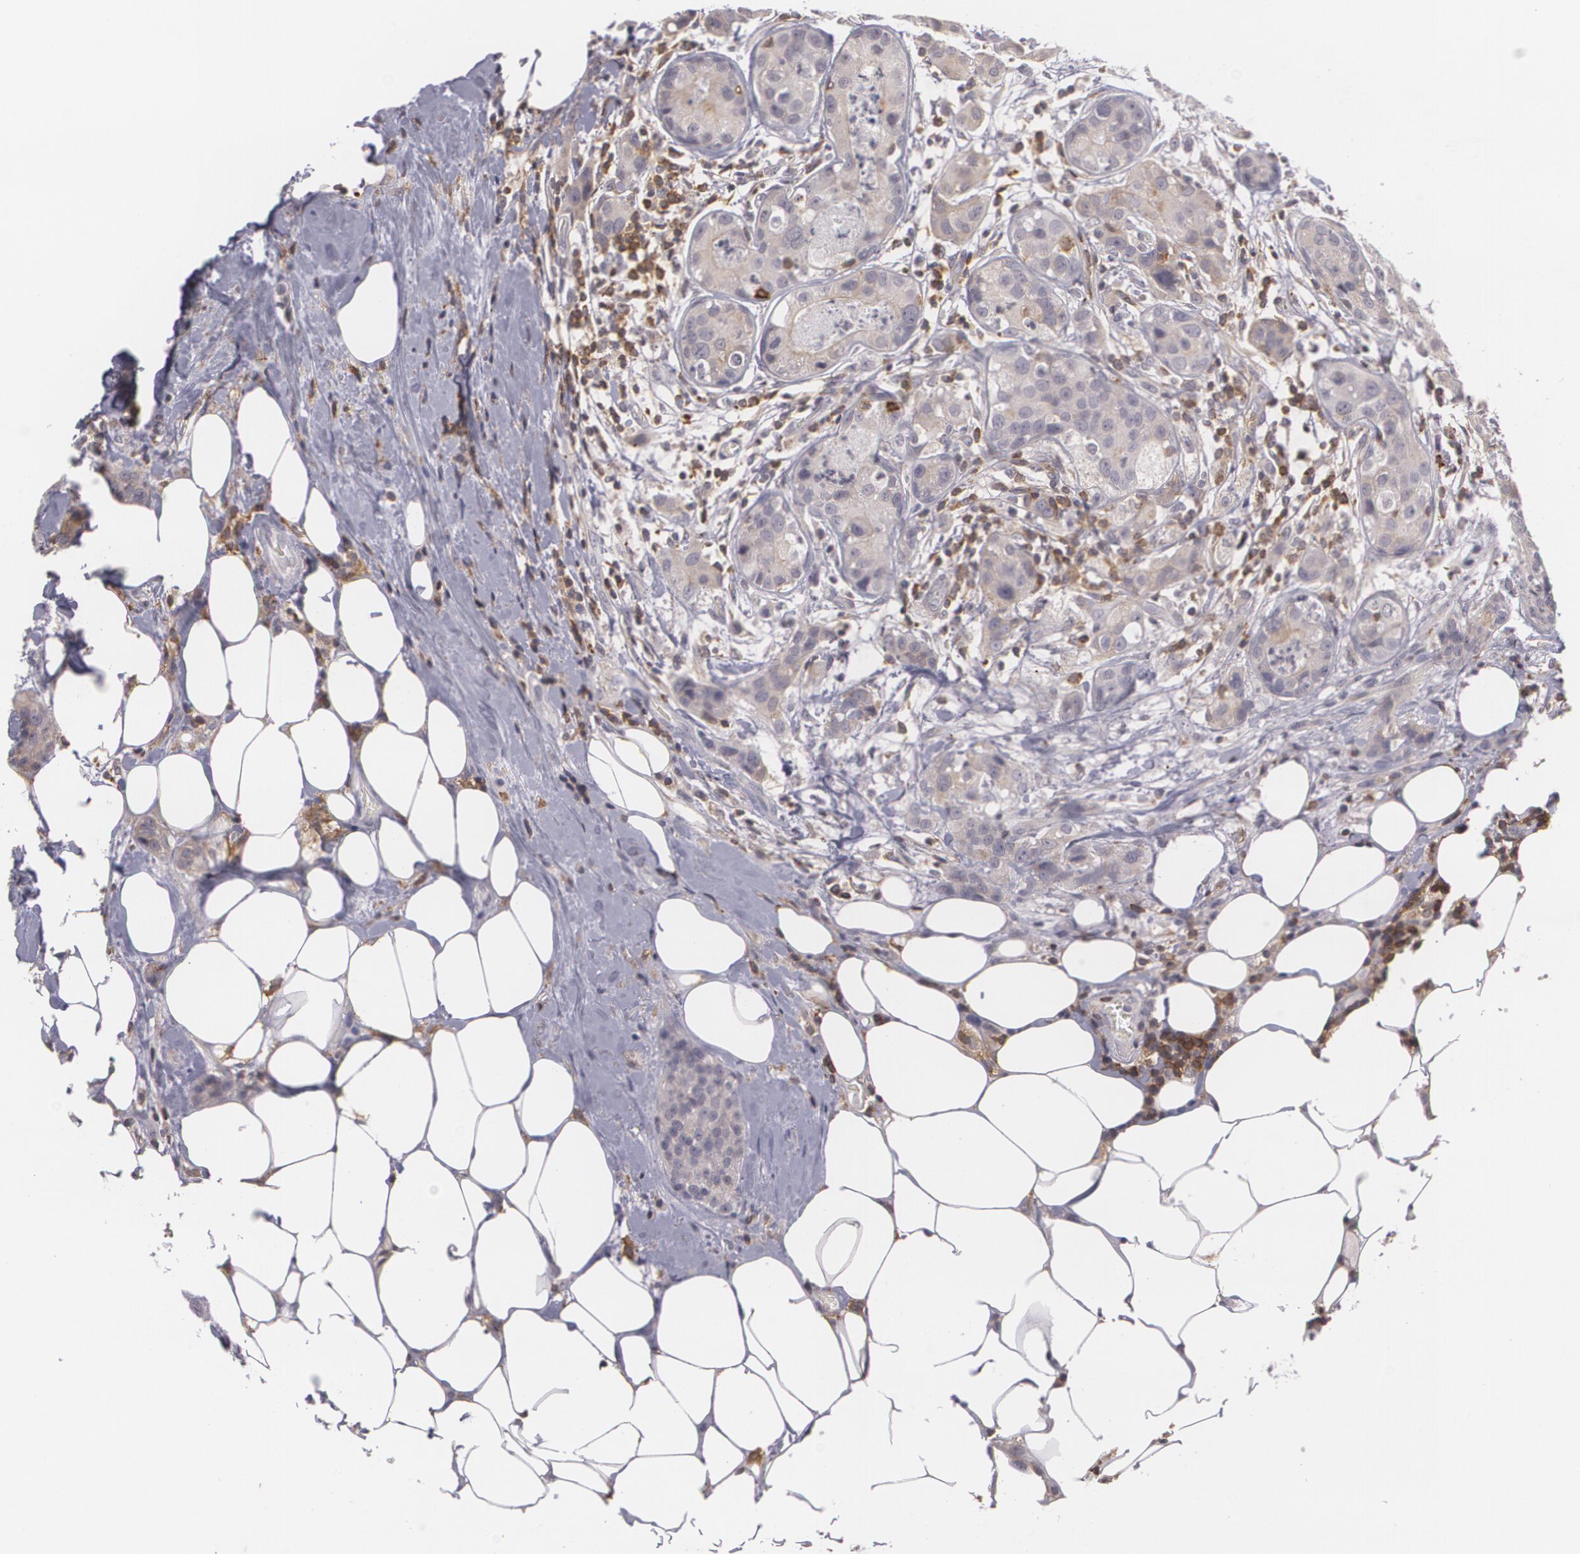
{"staining": {"intensity": "moderate", "quantity": ">75%", "location": "cytoplasmic/membranous"}, "tissue": "breast cancer", "cell_type": "Tumor cells", "image_type": "cancer", "snomed": [{"axis": "morphology", "description": "Duct carcinoma"}, {"axis": "topography", "description": "Breast"}], "caption": "Protein staining of breast cancer (intraductal carcinoma) tissue demonstrates moderate cytoplasmic/membranous staining in about >75% of tumor cells.", "gene": "BIN1", "patient": {"sex": "female", "age": 45}}